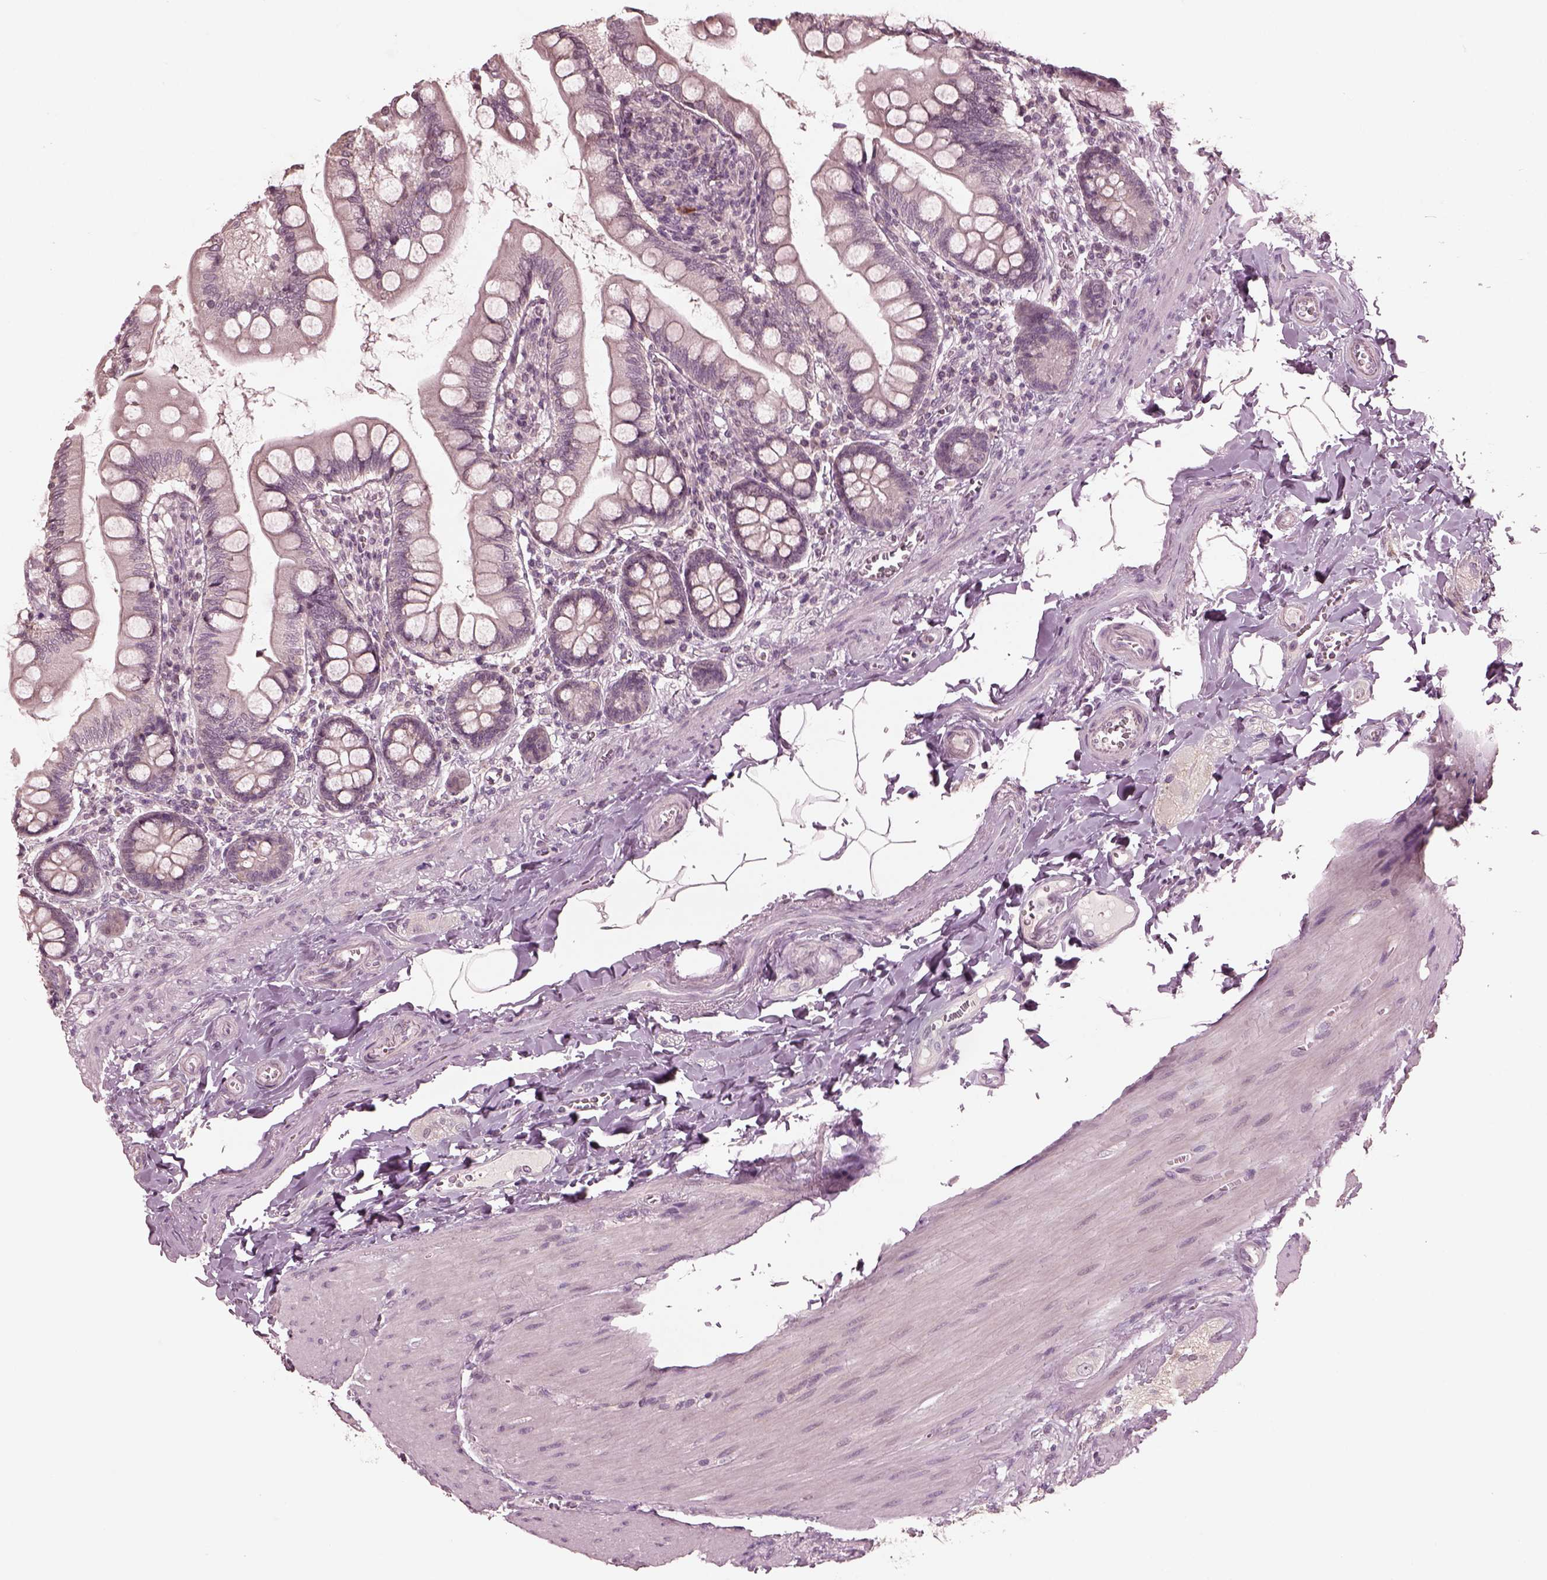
{"staining": {"intensity": "weak", "quantity": "<25%", "location": "cytoplasmic/membranous"}, "tissue": "small intestine", "cell_type": "Glandular cells", "image_type": "normal", "snomed": [{"axis": "morphology", "description": "Normal tissue, NOS"}, {"axis": "topography", "description": "Small intestine"}], "caption": "This photomicrograph is of benign small intestine stained with immunohistochemistry (IHC) to label a protein in brown with the nuclei are counter-stained blue. There is no positivity in glandular cells. (Brightfield microscopy of DAB immunohistochemistry (IHC) at high magnification).", "gene": "RGS7", "patient": {"sex": "female", "age": 56}}